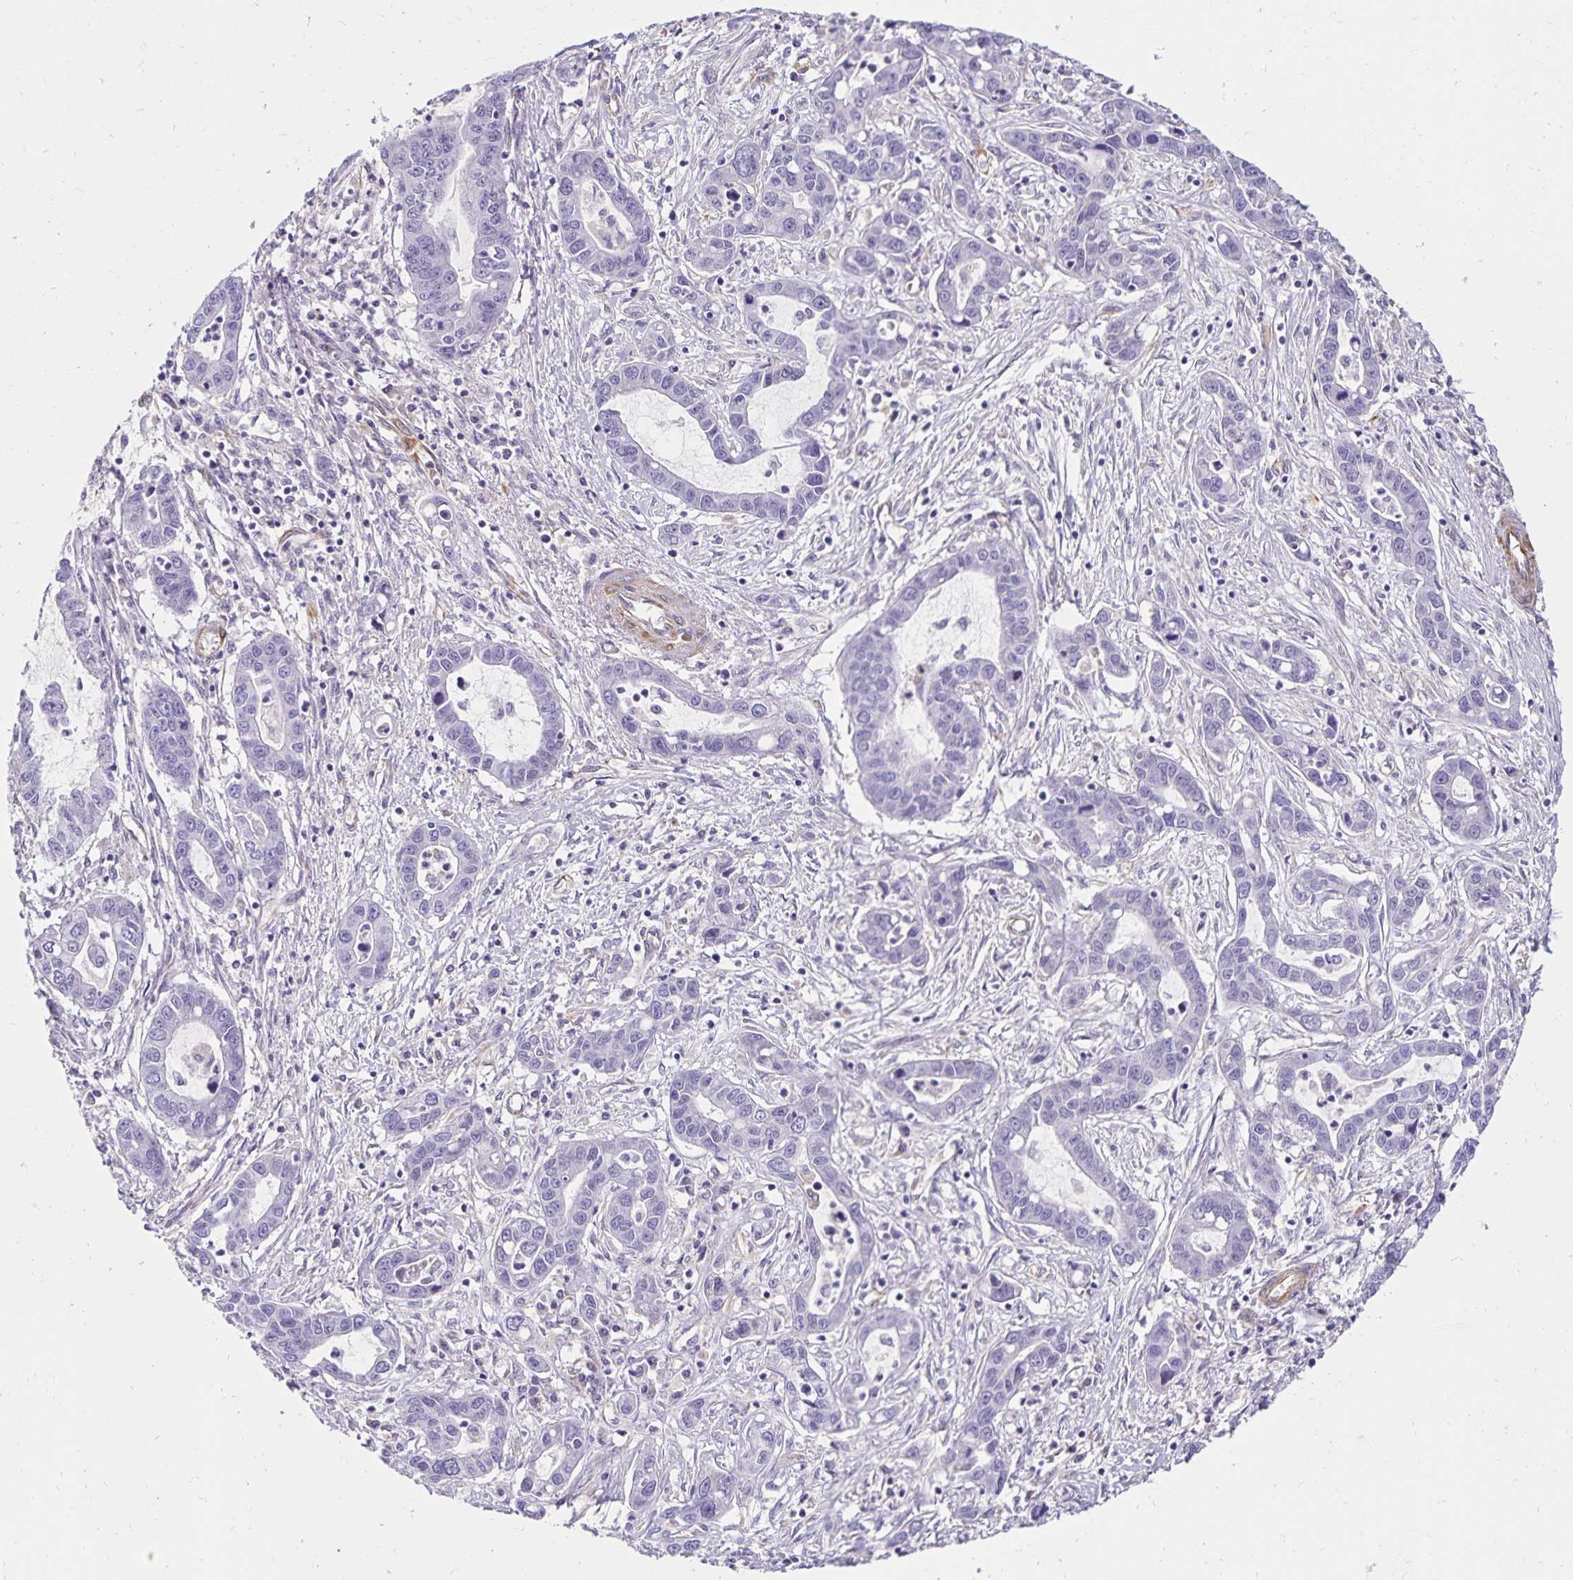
{"staining": {"intensity": "negative", "quantity": "none", "location": "none"}, "tissue": "liver cancer", "cell_type": "Tumor cells", "image_type": "cancer", "snomed": [{"axis": "morphology", "description": "Cholangiocarcinoma"}, {"axis": "topography", "description": "Liver"}], "caption": "Immunohistochemical staining of human cholangiocarcinoma (liver) demonstrates no significant expression in tumor cells.", "gene": "TRPV6", "patient": {"sex": "male", "age": 58}}